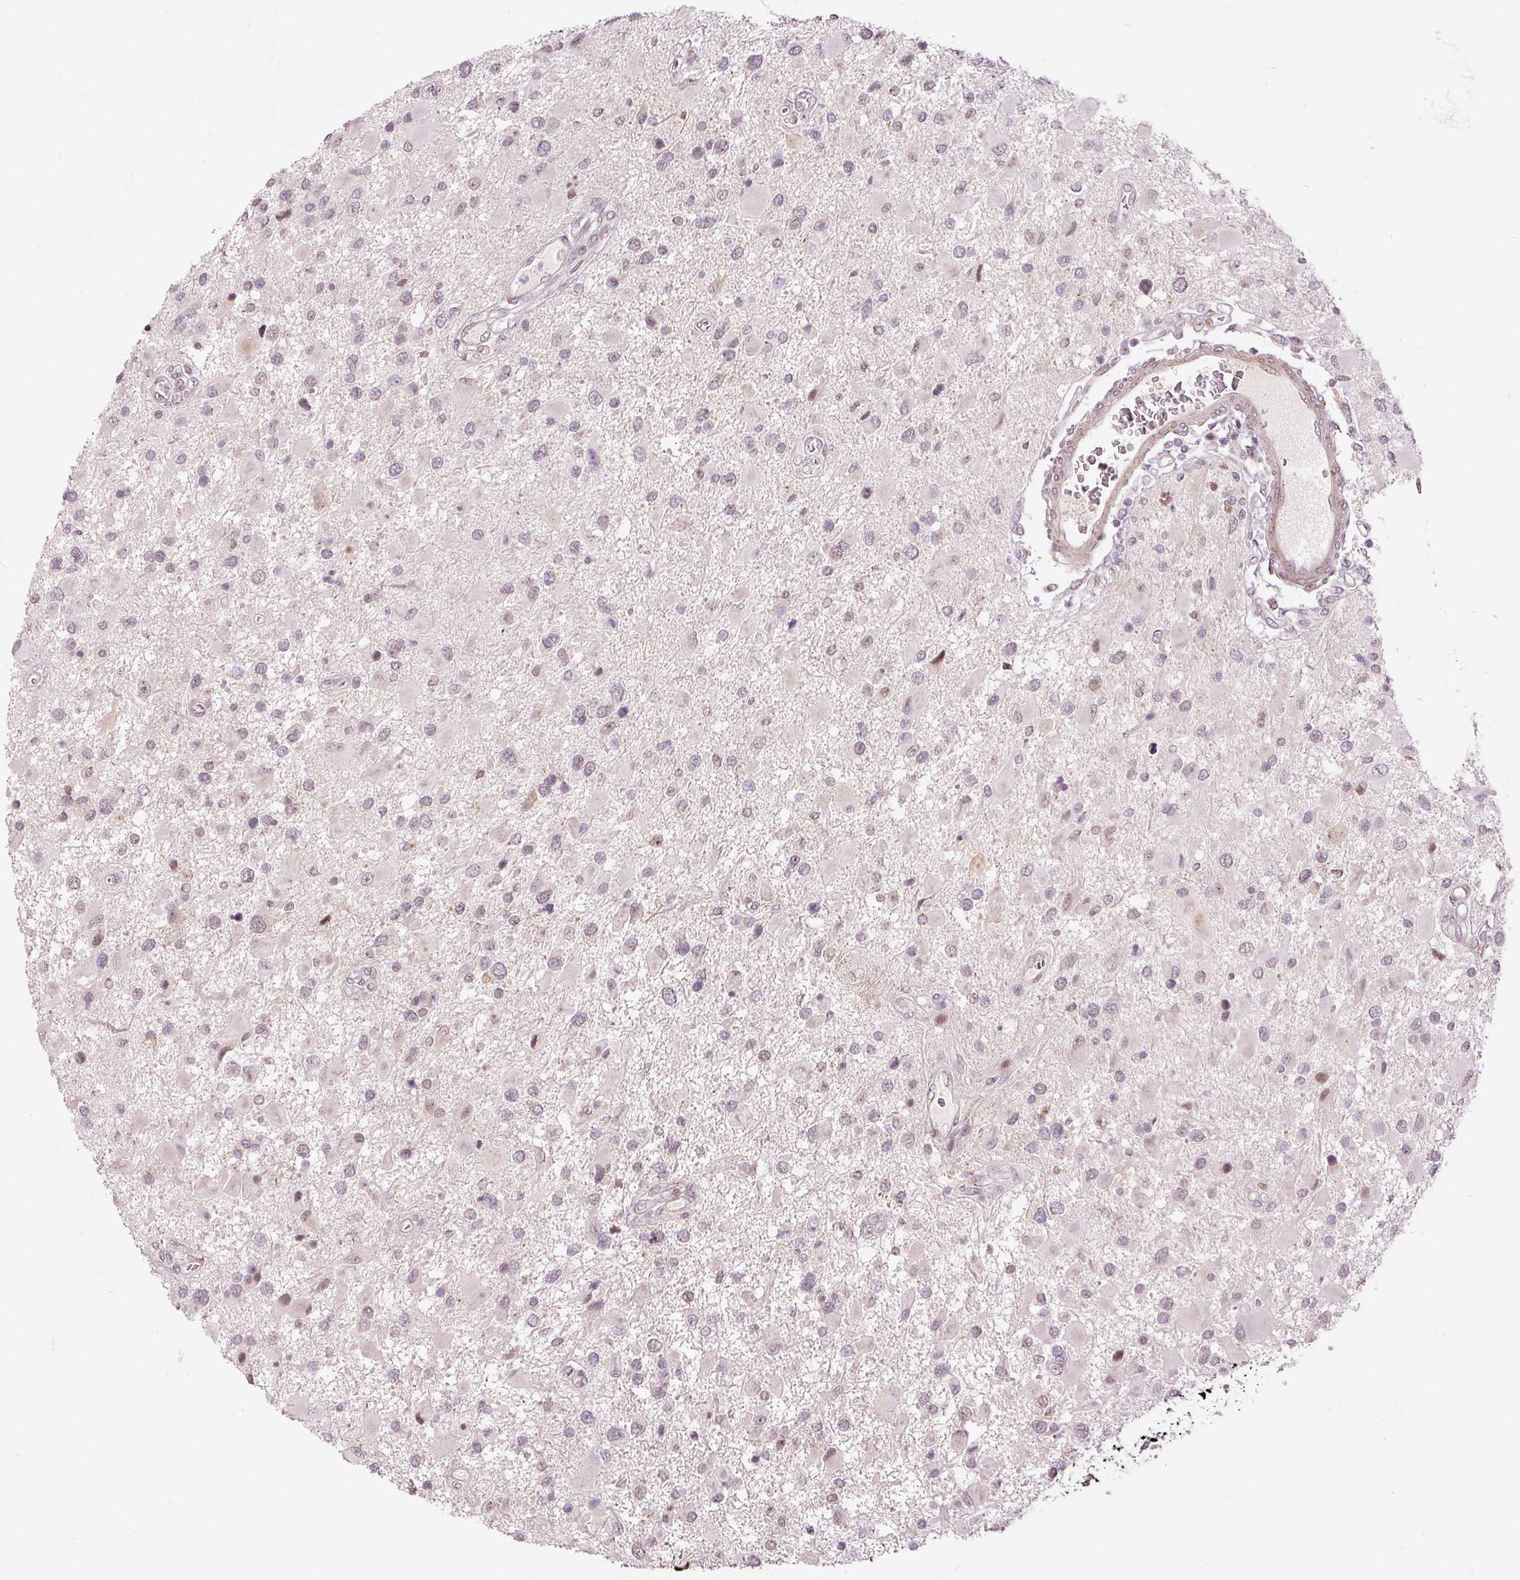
{"staining": {"intensity": "negative", "quantity": "none", "location": "none"}, "tissue": "glioma", "cell_type": "Tumor cells", "image_type": "cancer", "snomed": [{"axis": "morphology", "description": "Glioma, malignant, High grade"}, {"axis": "topography", "description": "Brain"}], "caption": "Human glioma stained for a protein using IHC exhibits no staining in tumor cells.", "gene": "ANKRD20A1", "patient": {"sex": "male", "age": 53}}